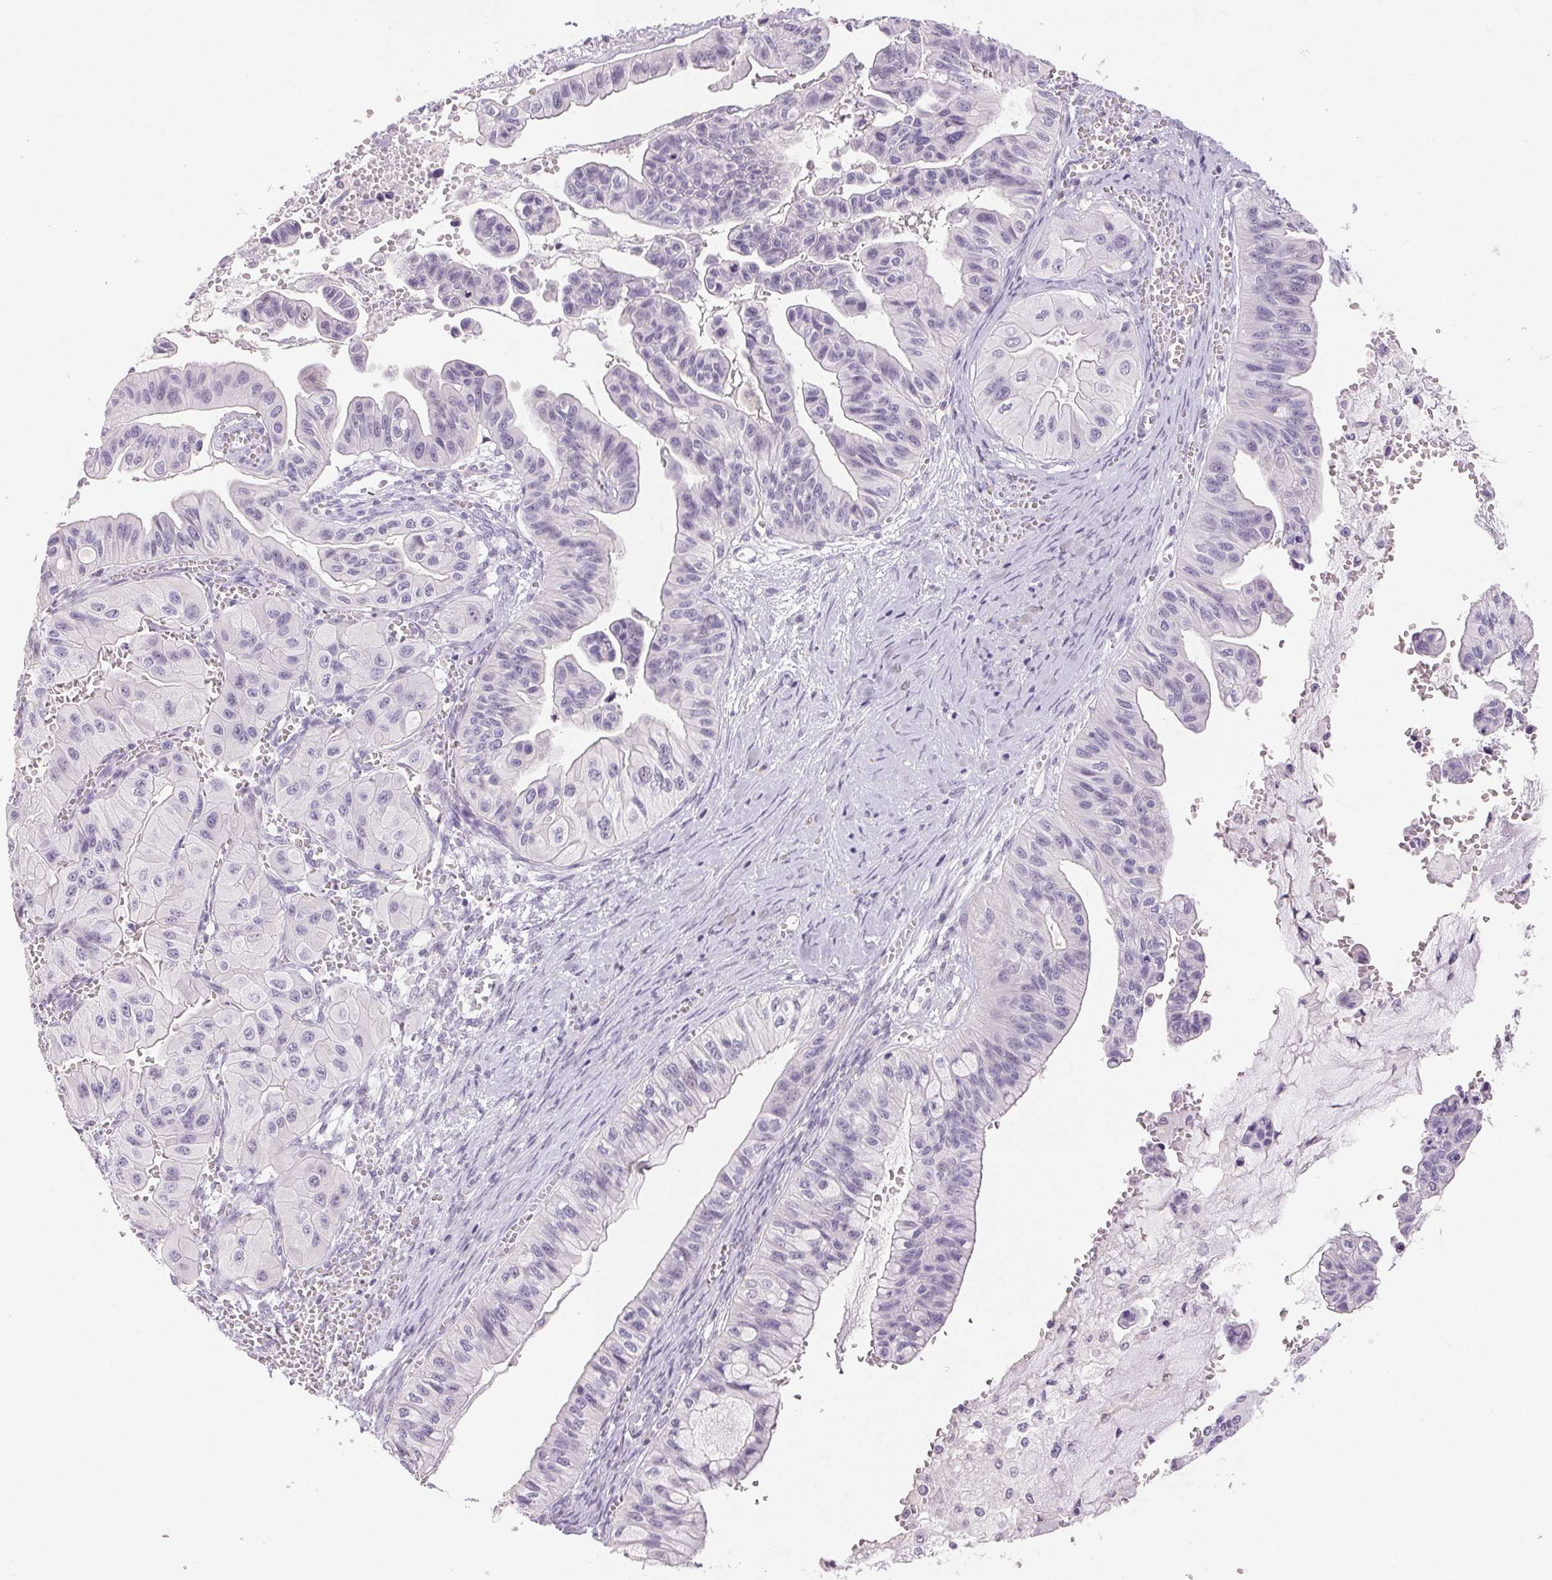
{"staining": {"intensity": "negative", "quantity": "none", "location": "none"}, "tissue": "ovarian cancer", "cell_type": "Tumor cells", "image_type": "cancer", "snomed": [{"axis": "morphology", "description": "Cystadenocarcinoma, mucinous, NOS"}, {"axis": "topography", "description": "Ovary"}], "caption": "Human ovarian cancer stained for a protein using IHC displays no staining in tumor cells.", "gene": "BPIFB2", "patient": {"sex": "female", "age": 72}}